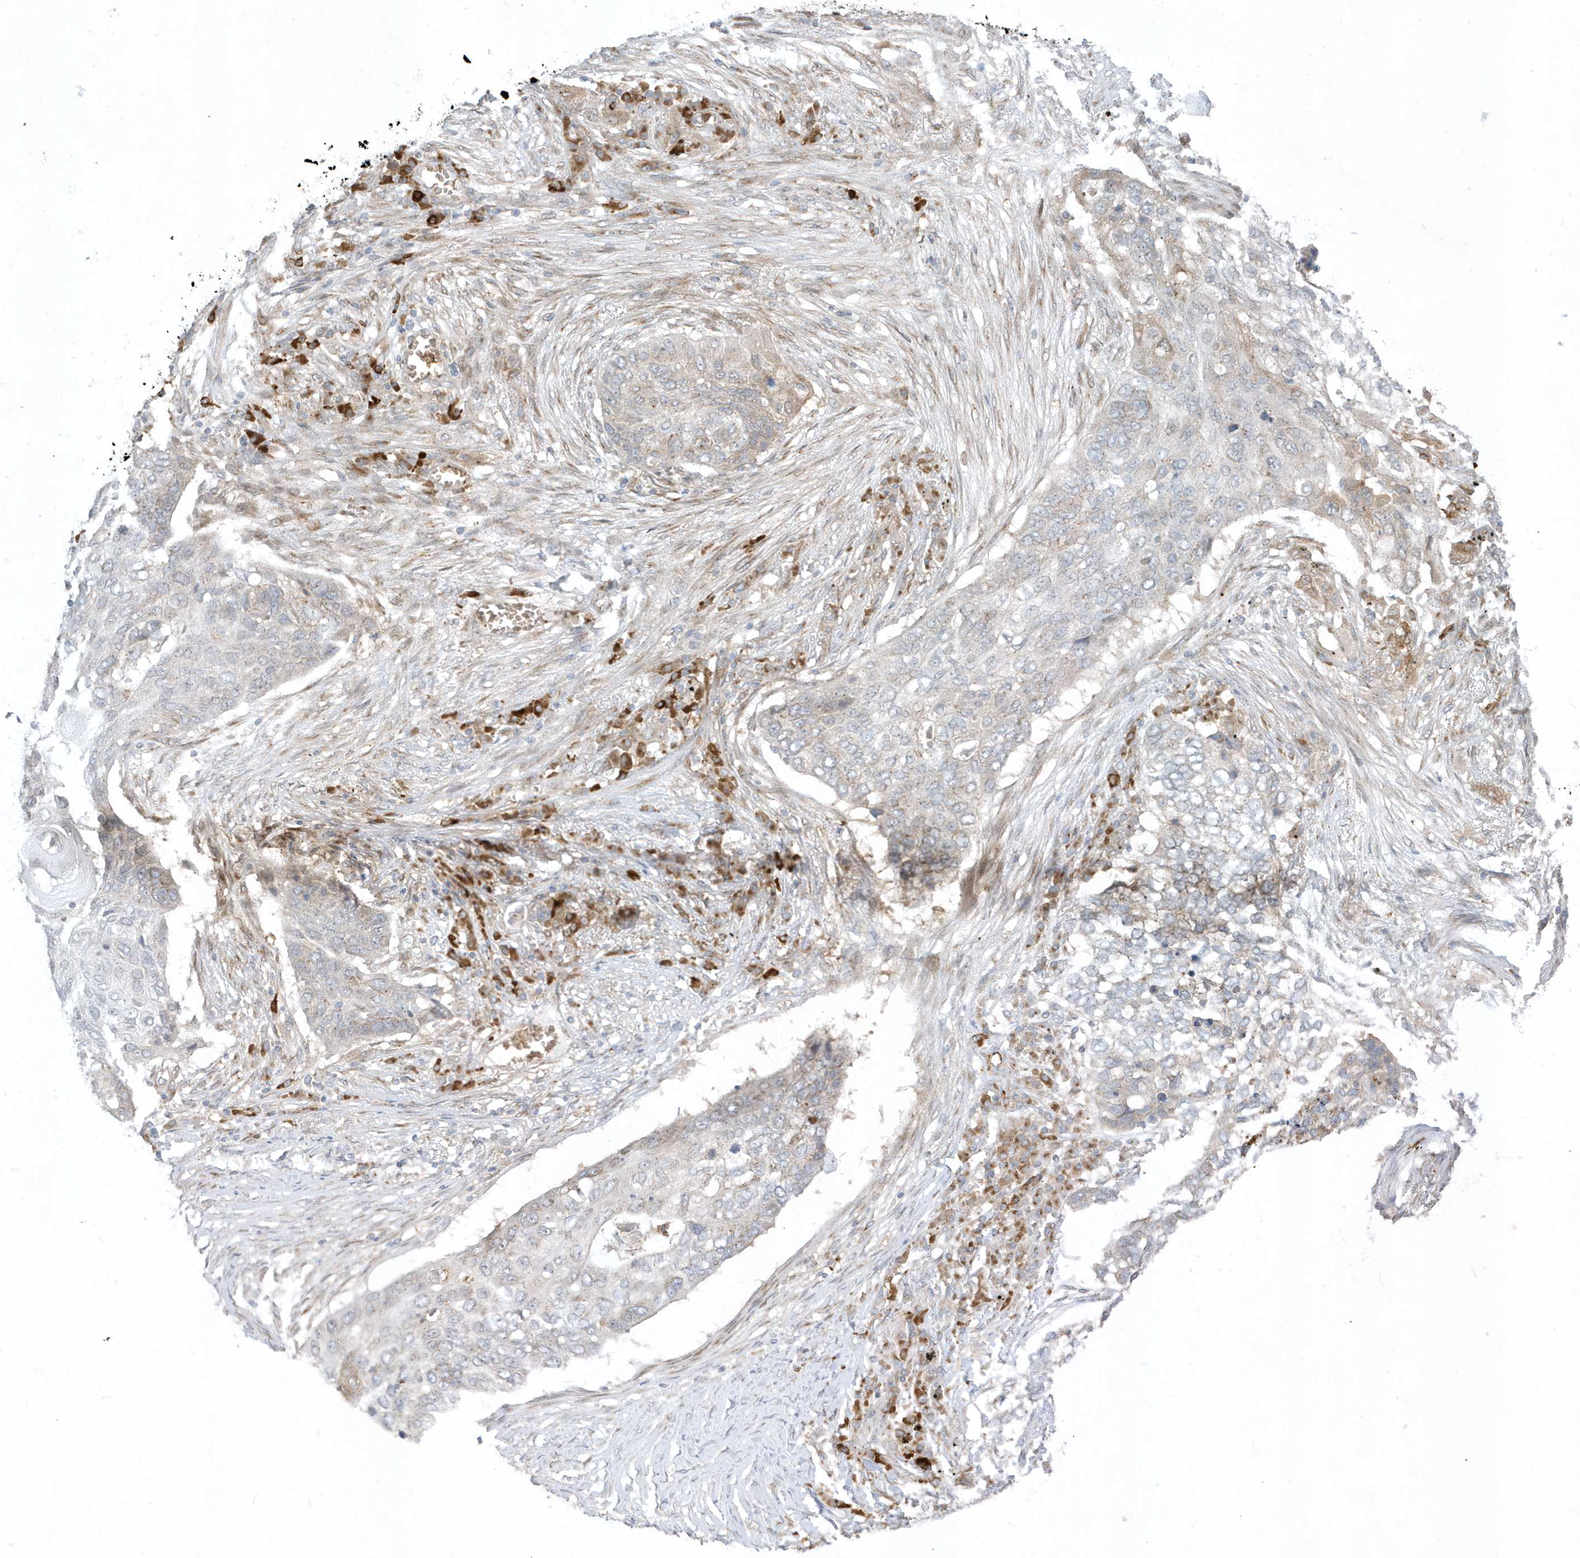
{"staining": {"intensity": "negative", "quantity": "none", "location": "none"}, "tissue": "lung cancer", "cell_type": "Tumor cells", "image_type": "cancer", "snomed": [{"axis": "morphology", "description": "Squamous cell carcinoma, NOS"}, {"axis": "topography", "description": "Lung"}], "caption": "A micrograph of human lung squamous cell carcinoma is negative for staining in tumor cells.", "gene": "RPP40", "patient": {"sex": "female", "age": 63}}